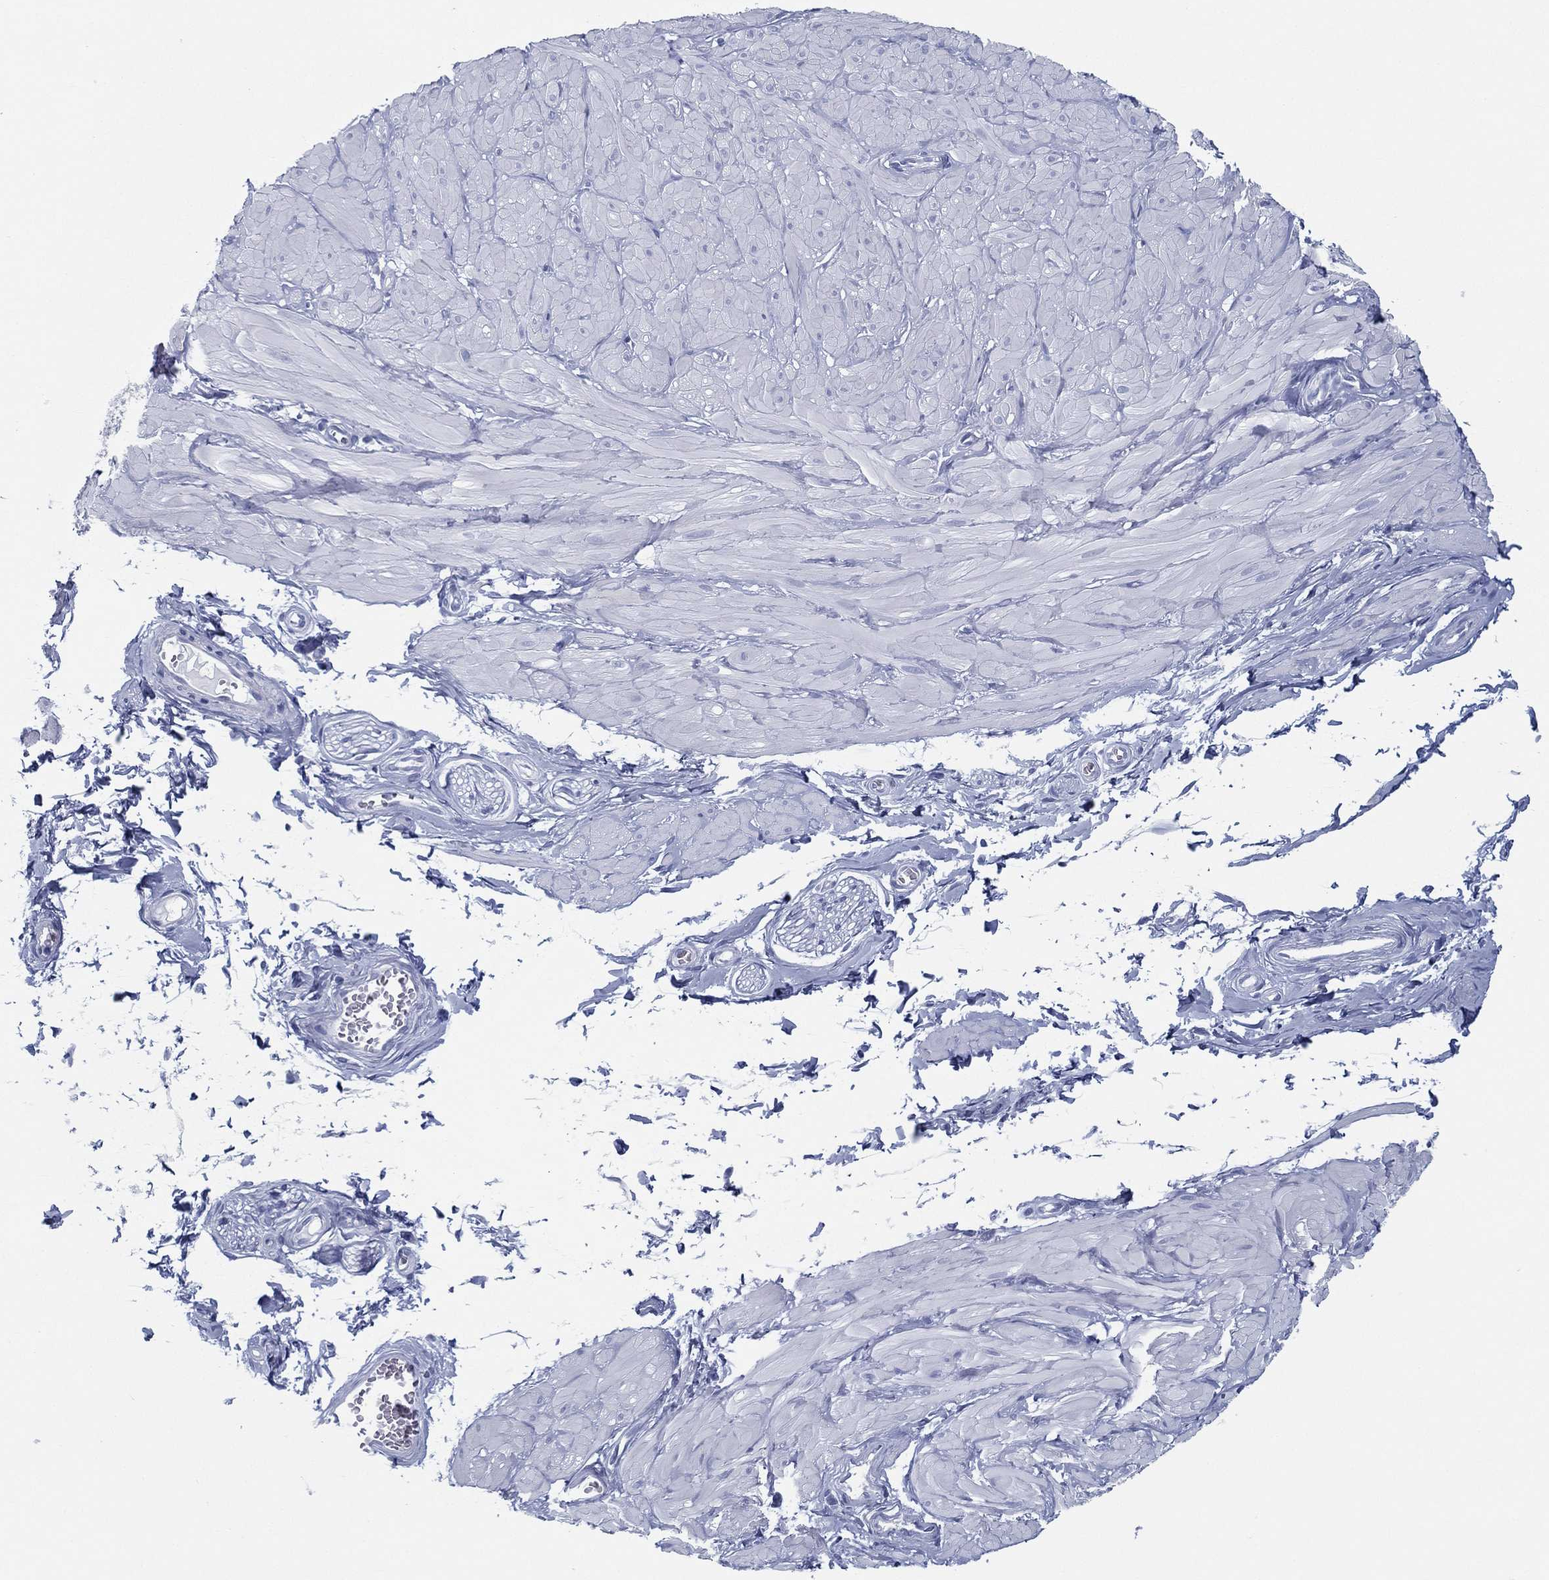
{"staining": {"intensity": "negative", "quantity": "none", "location": "none"}, "tissue": "soft tissue", "cell_type": "Fibroblasts", "image_type": "normal", "snomed": [{"axis": "morphology", "description": "Normal tissue, NOS"}, {"axis": "topography", "description": "Smooth muscle"}, {"axis": "topography", "description": "Peripheral nerve tissue"}], "caption": "High magnification brightfield microscopy of normal soft tissue stained with DAB (brown) and counterstained with hematoxylin (blue): fibroblasts show no significant positivity.", "gene": "TMEM252", "patient": {"sex": "male", "age": 22}}